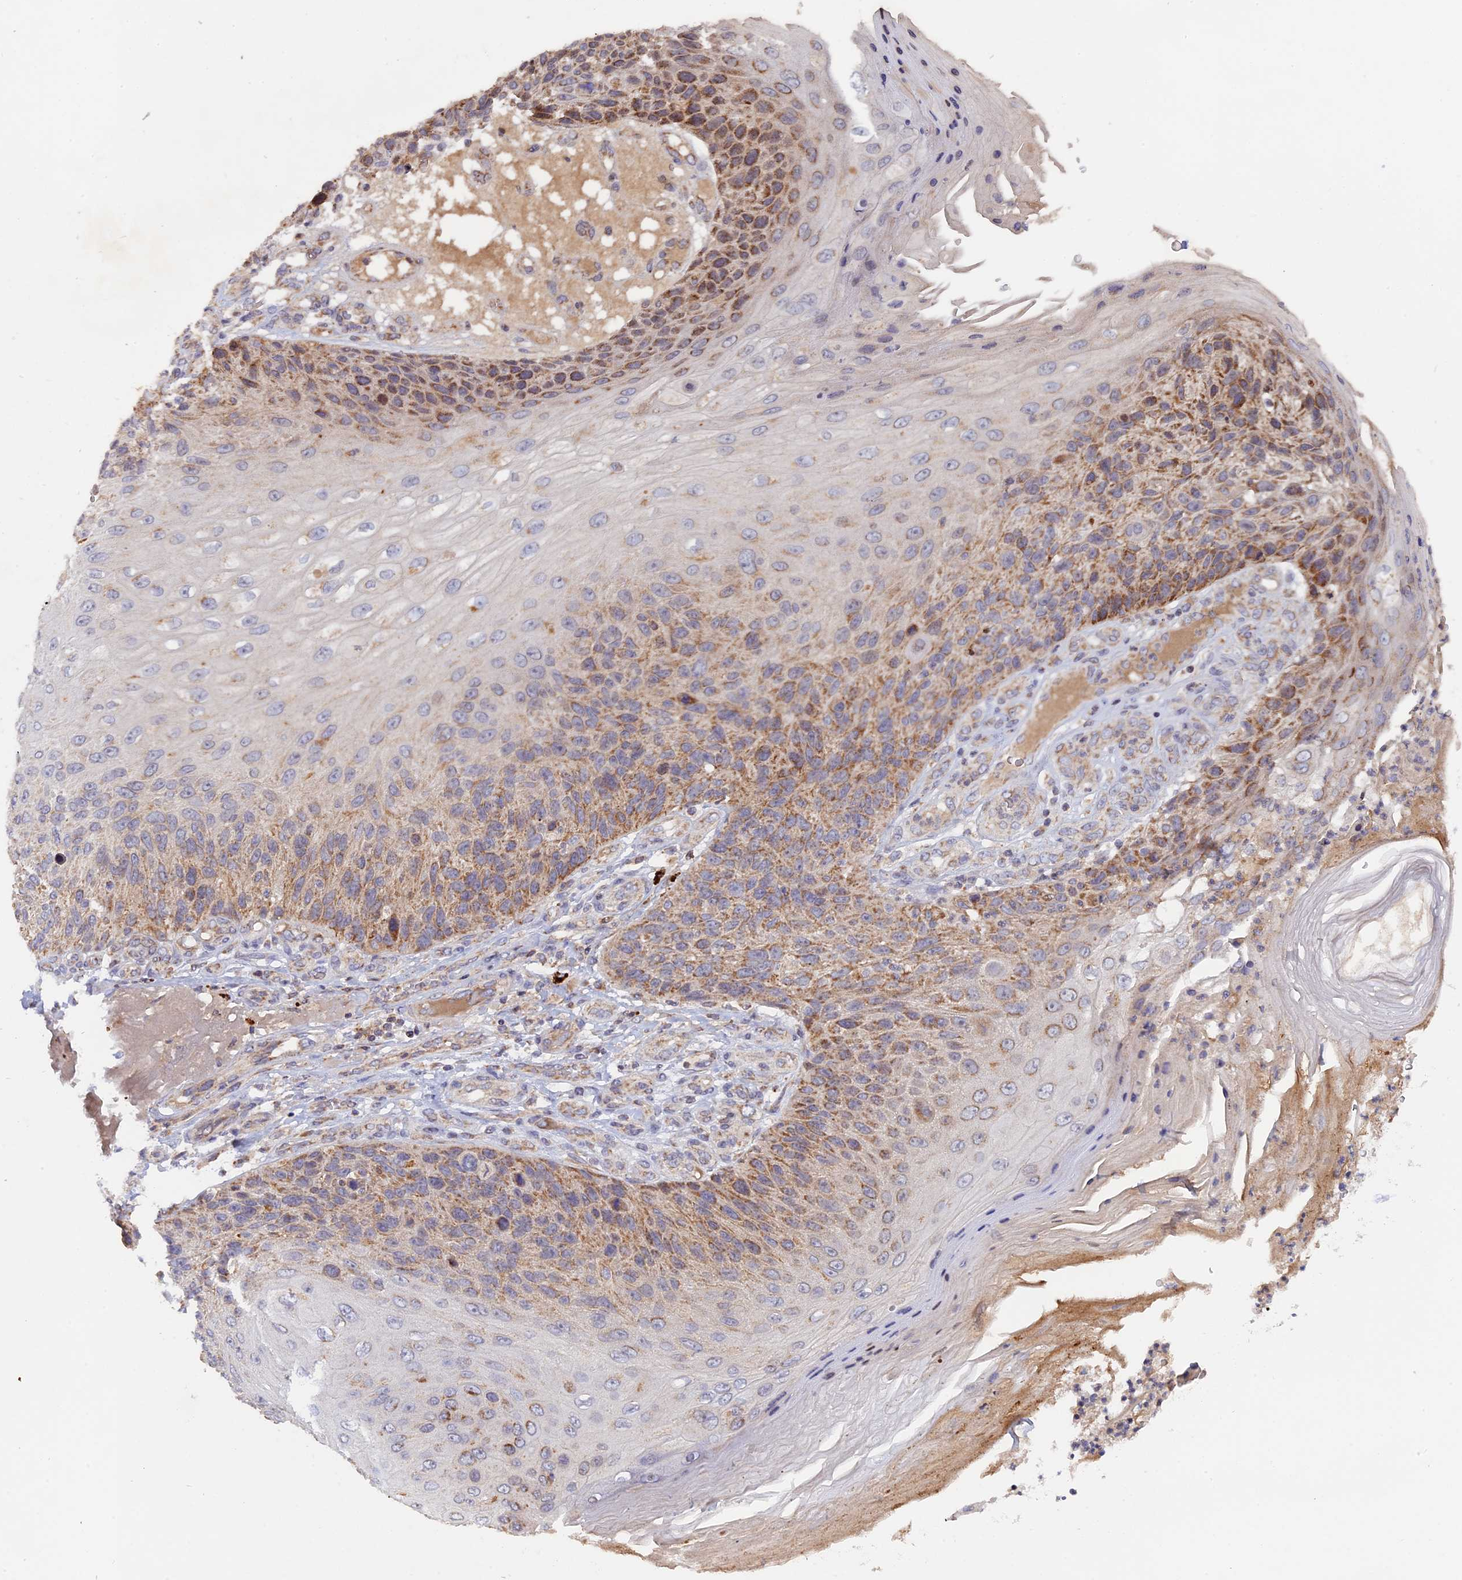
{"staining": {"intensity": "moderate", "quantity": "25%-75%", "location": "cytoplasmic/membranous"}, "tissue": "skin cancer", "cell_type": "Tumor cells", "image_type": "cancer", "snomed": [{"axis": "morphology", "description": "Squamous cell carcinoma, NOS"}, {"axis": "topography", "description": "Skin"}], "caption": "Human skin cancer stained for a protein (brown) displays moderate cytoplasmic/membranous positive staining in about 25%-75% of tumor cells.", "gene": "MPV17L", "patient": {"sex": "female", "age": 88}}